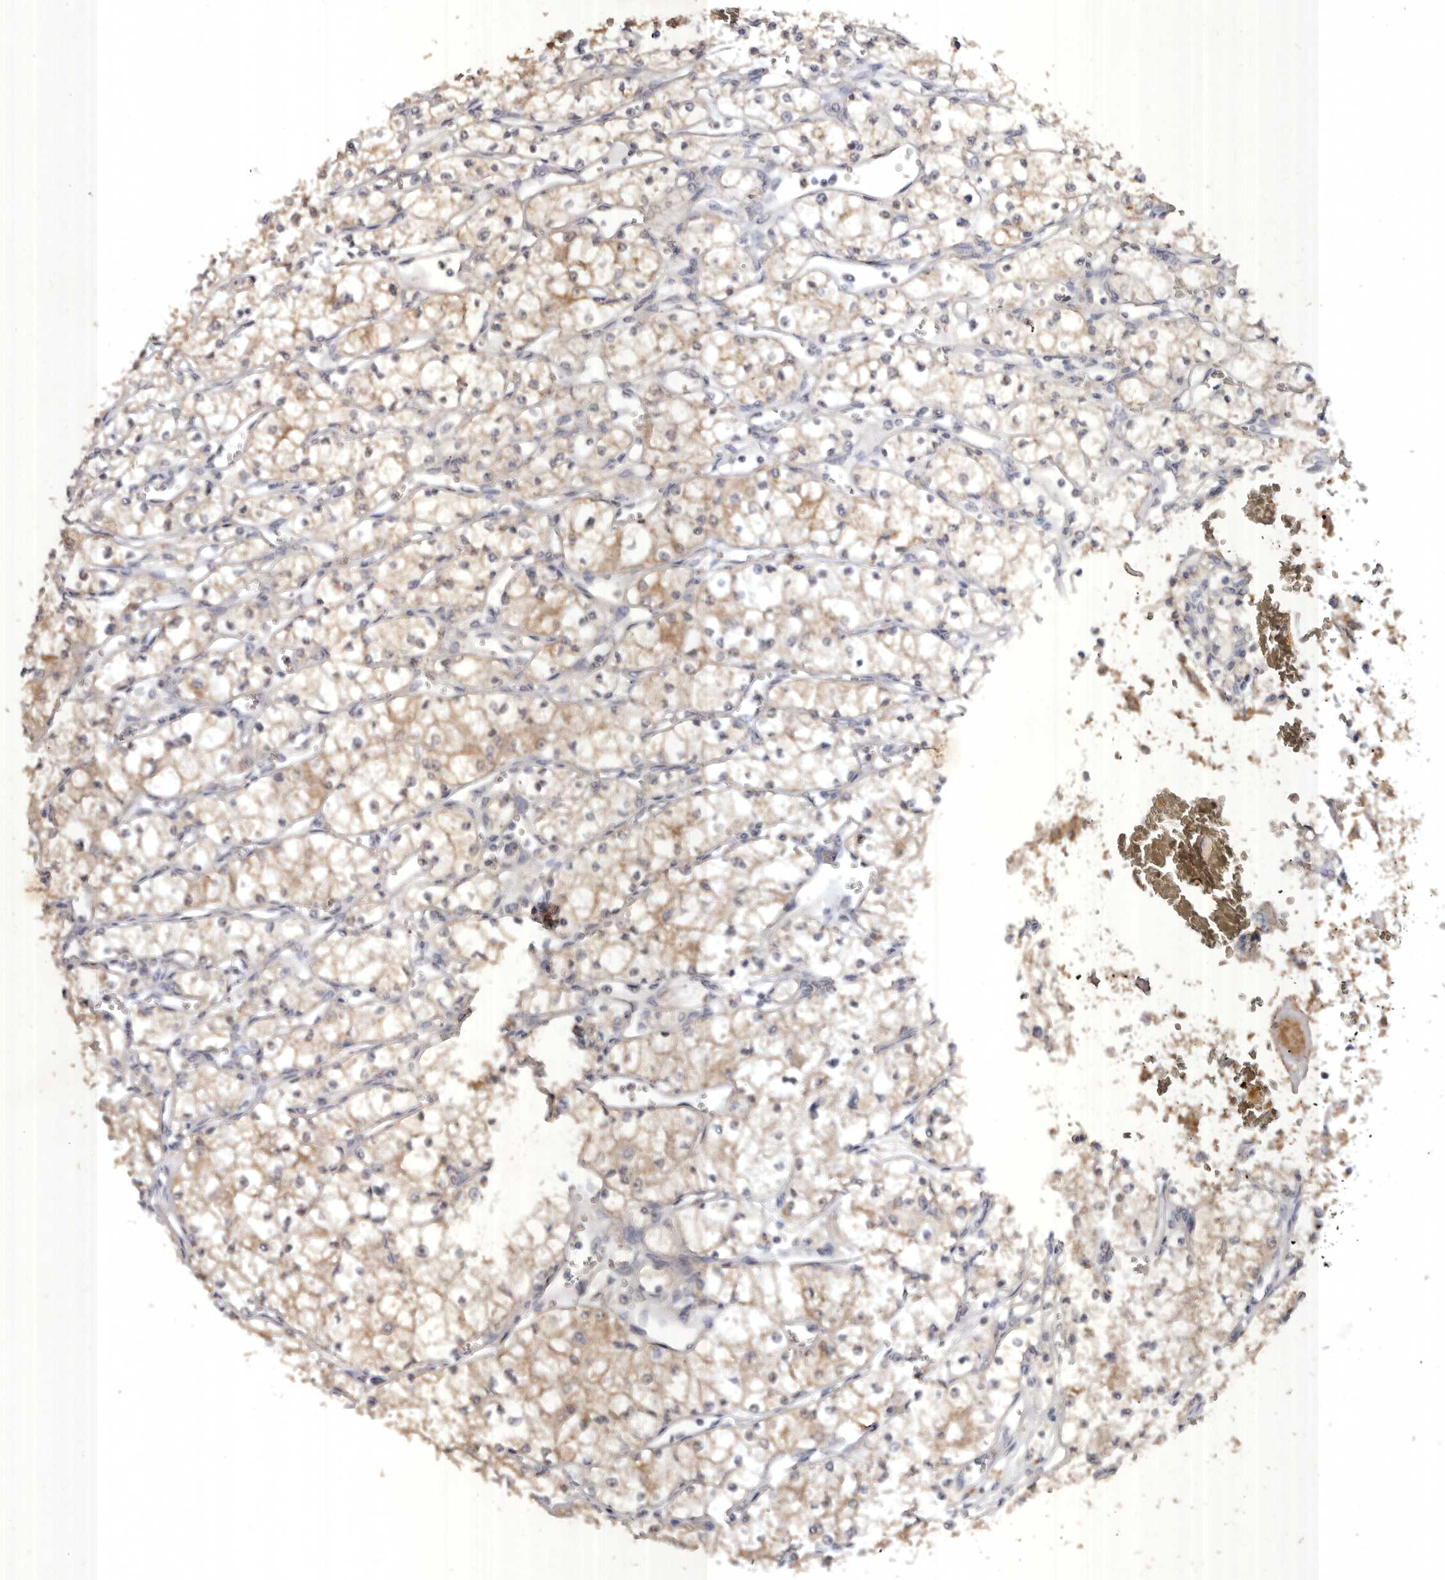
{"staining": {"intensity": "weak", "quantity": "25%-75%", "location": "cytoplasmic/membranous"}, "tissue": "renal cancer", "cell_type": "Tumor cells", "image_type": "cancer", "snomed": [{"axis": "morphology", "description": "Adenocarcinoma, NOS"}, {"axis": "topography", "description": "Kidney"}], "caption": "Protein analysis of renal cancer (adenocarcinoma) tissue reveals weak cytoplasmic/membranous staining in approximately 25%-75% of tumor cells.", "gene": "EDEM1", "patient": {"sex": "male", "age": 59}}